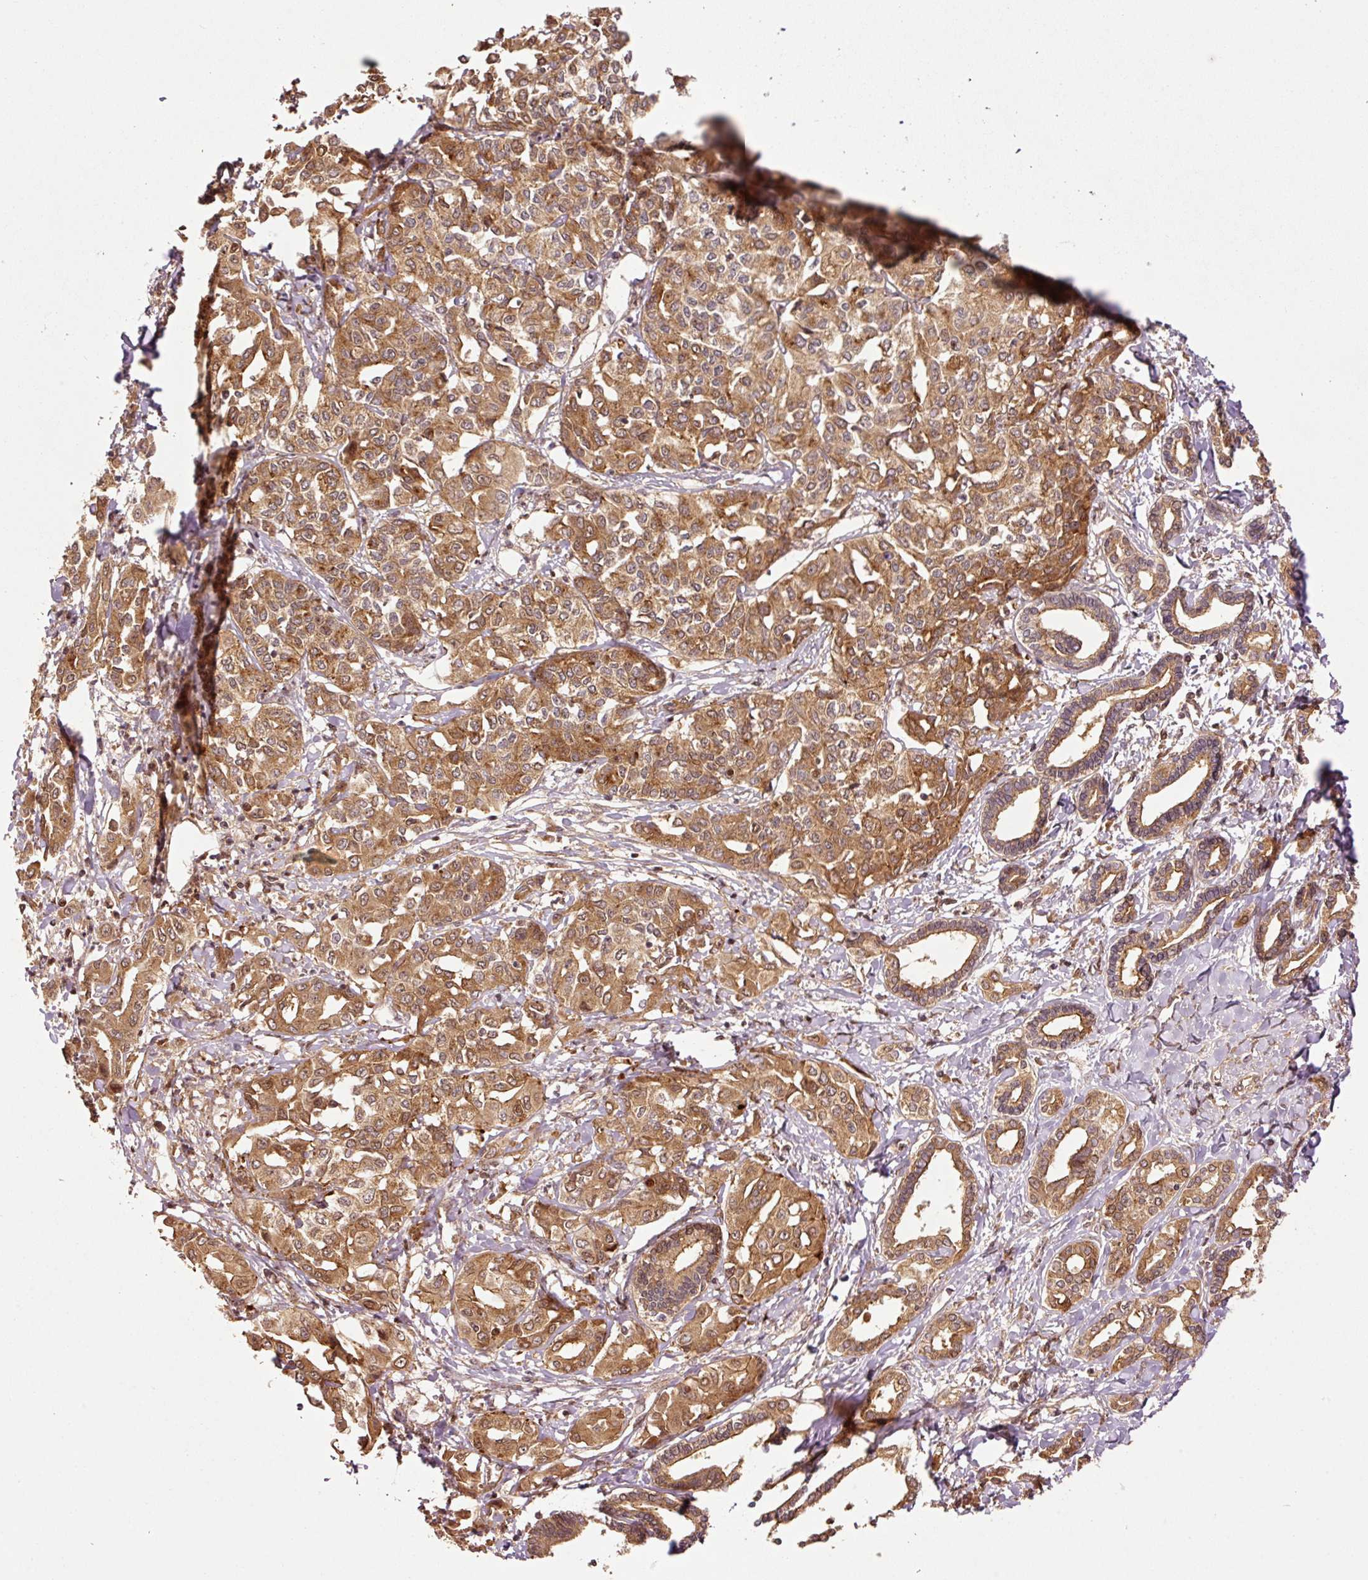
{"staining": {"intensity": "strong", "quantity": ">75%", "location": "cytoplasmic/membranous,nuclear"}, "tissue": "liver cancer", "cell_type": "Tumor cells", "image_type": "cancer", "snomed": [{"axis": "morphology", "description": "Cholangiocarcinoma"}, {"axis": "topography", "description": "Liver"}], "caption": "Immunohistochemistry (IHC) (DAB (3,3'-diaminobenzidine)) staining of human liver cholangiocarcinoma demonstrates strong cytoplasmic/membranous and nuclear protein expression in about >75% of tumor cells.", "gene": "OXER1", "patient": {"sex": "female", "age": 77}}